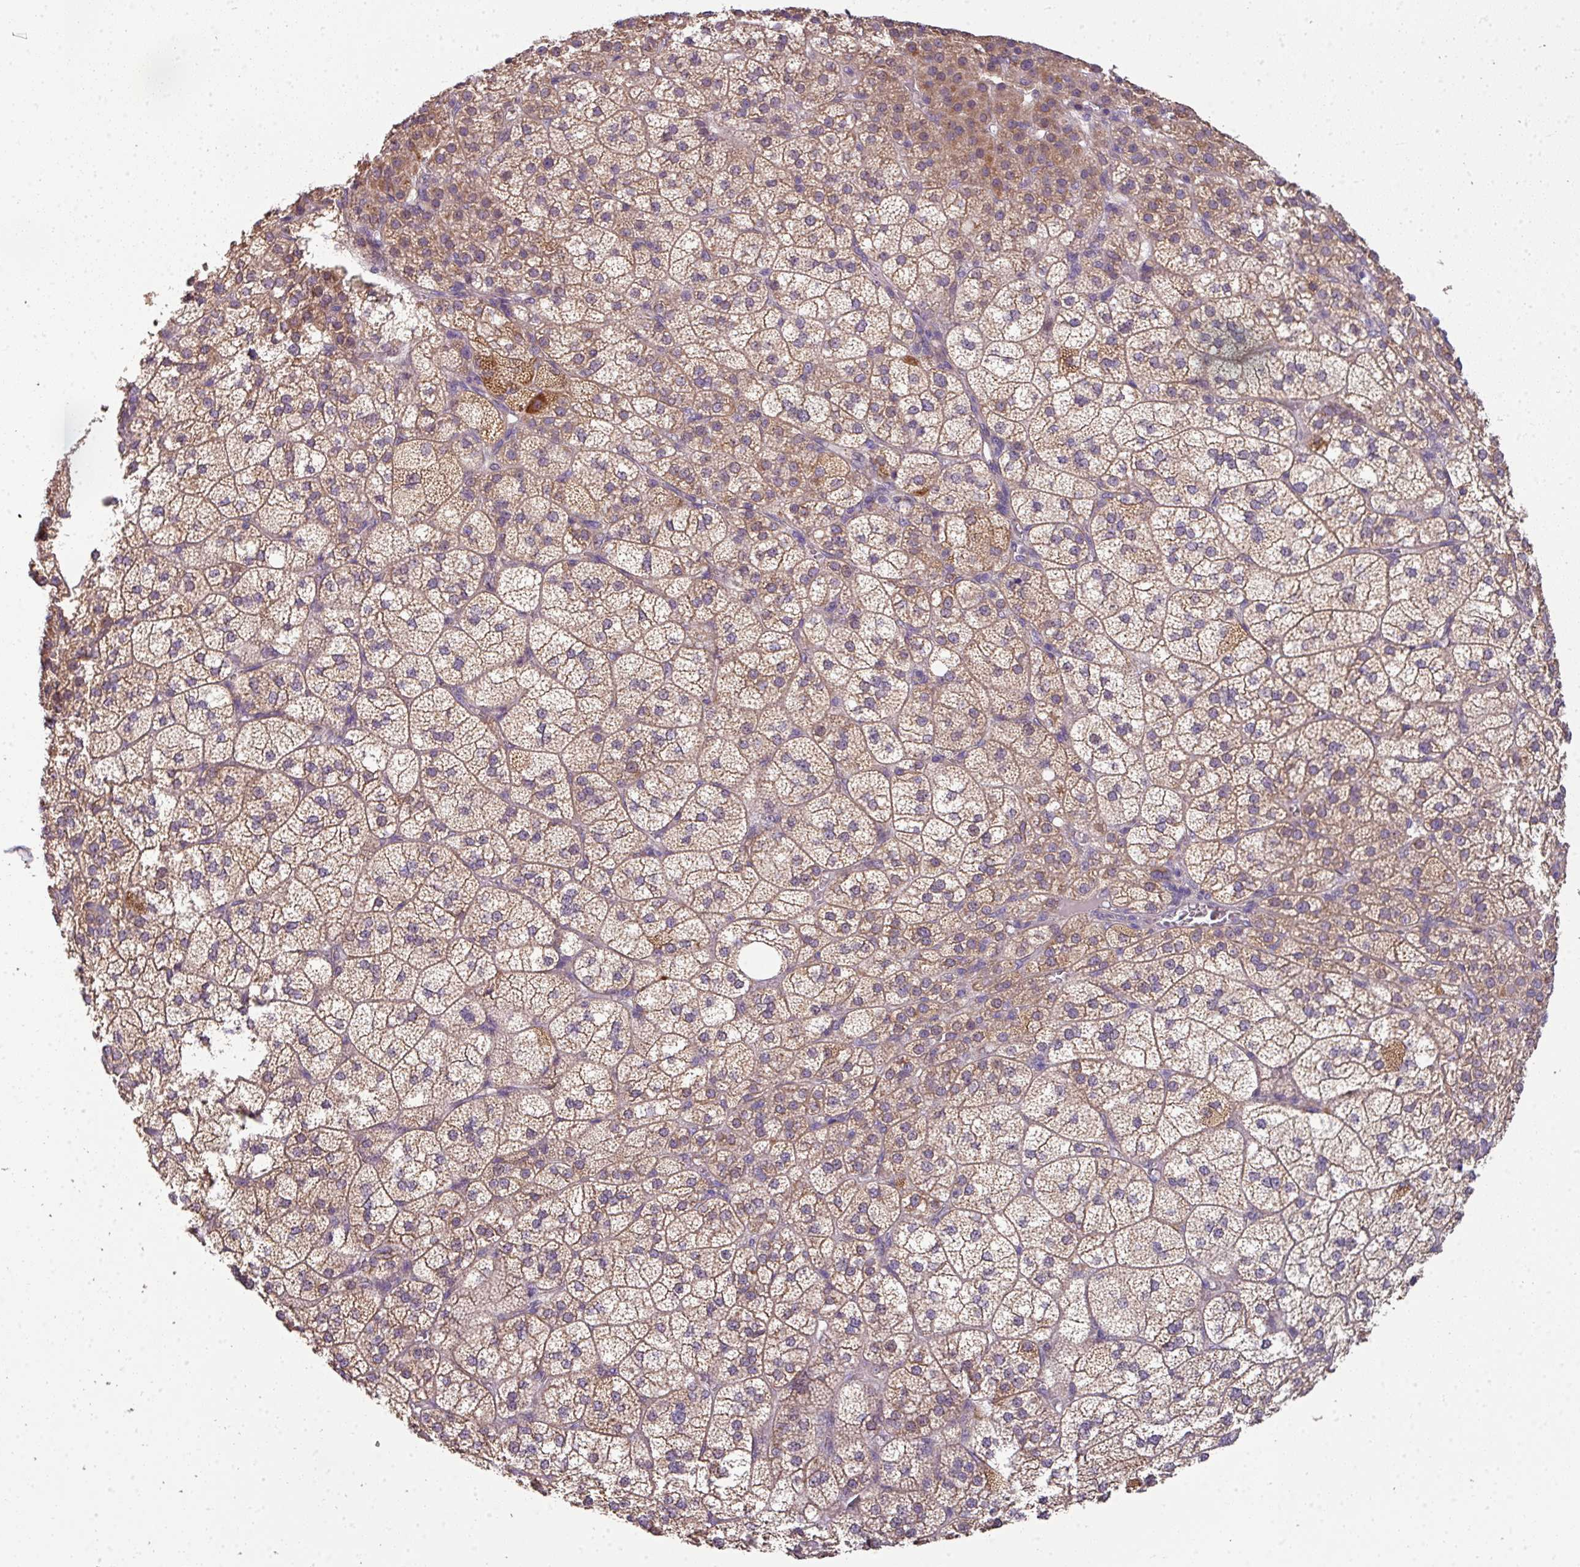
{"staining": {"intensity": "moderate", "quantity": ">75%", "location": "cytoplasmic/membranous"}, "tissue": "adrenal gland", "cell_type": "Glandular cells", "image_type": "normal", "snomed": [{"axis": "morphology", "description": "Normal tissue, NOS"}, {"axis": "topography", "description": "Adrenal gland"}], "caption": "Immunohistochemical staining of unremarkable adrenal gland shows moderate cytoplasmic/membranous protein positivity in approximately >75% of glandular cells.", "gene": "PALS2", "patient": {"sex": "female", "age": 60}}